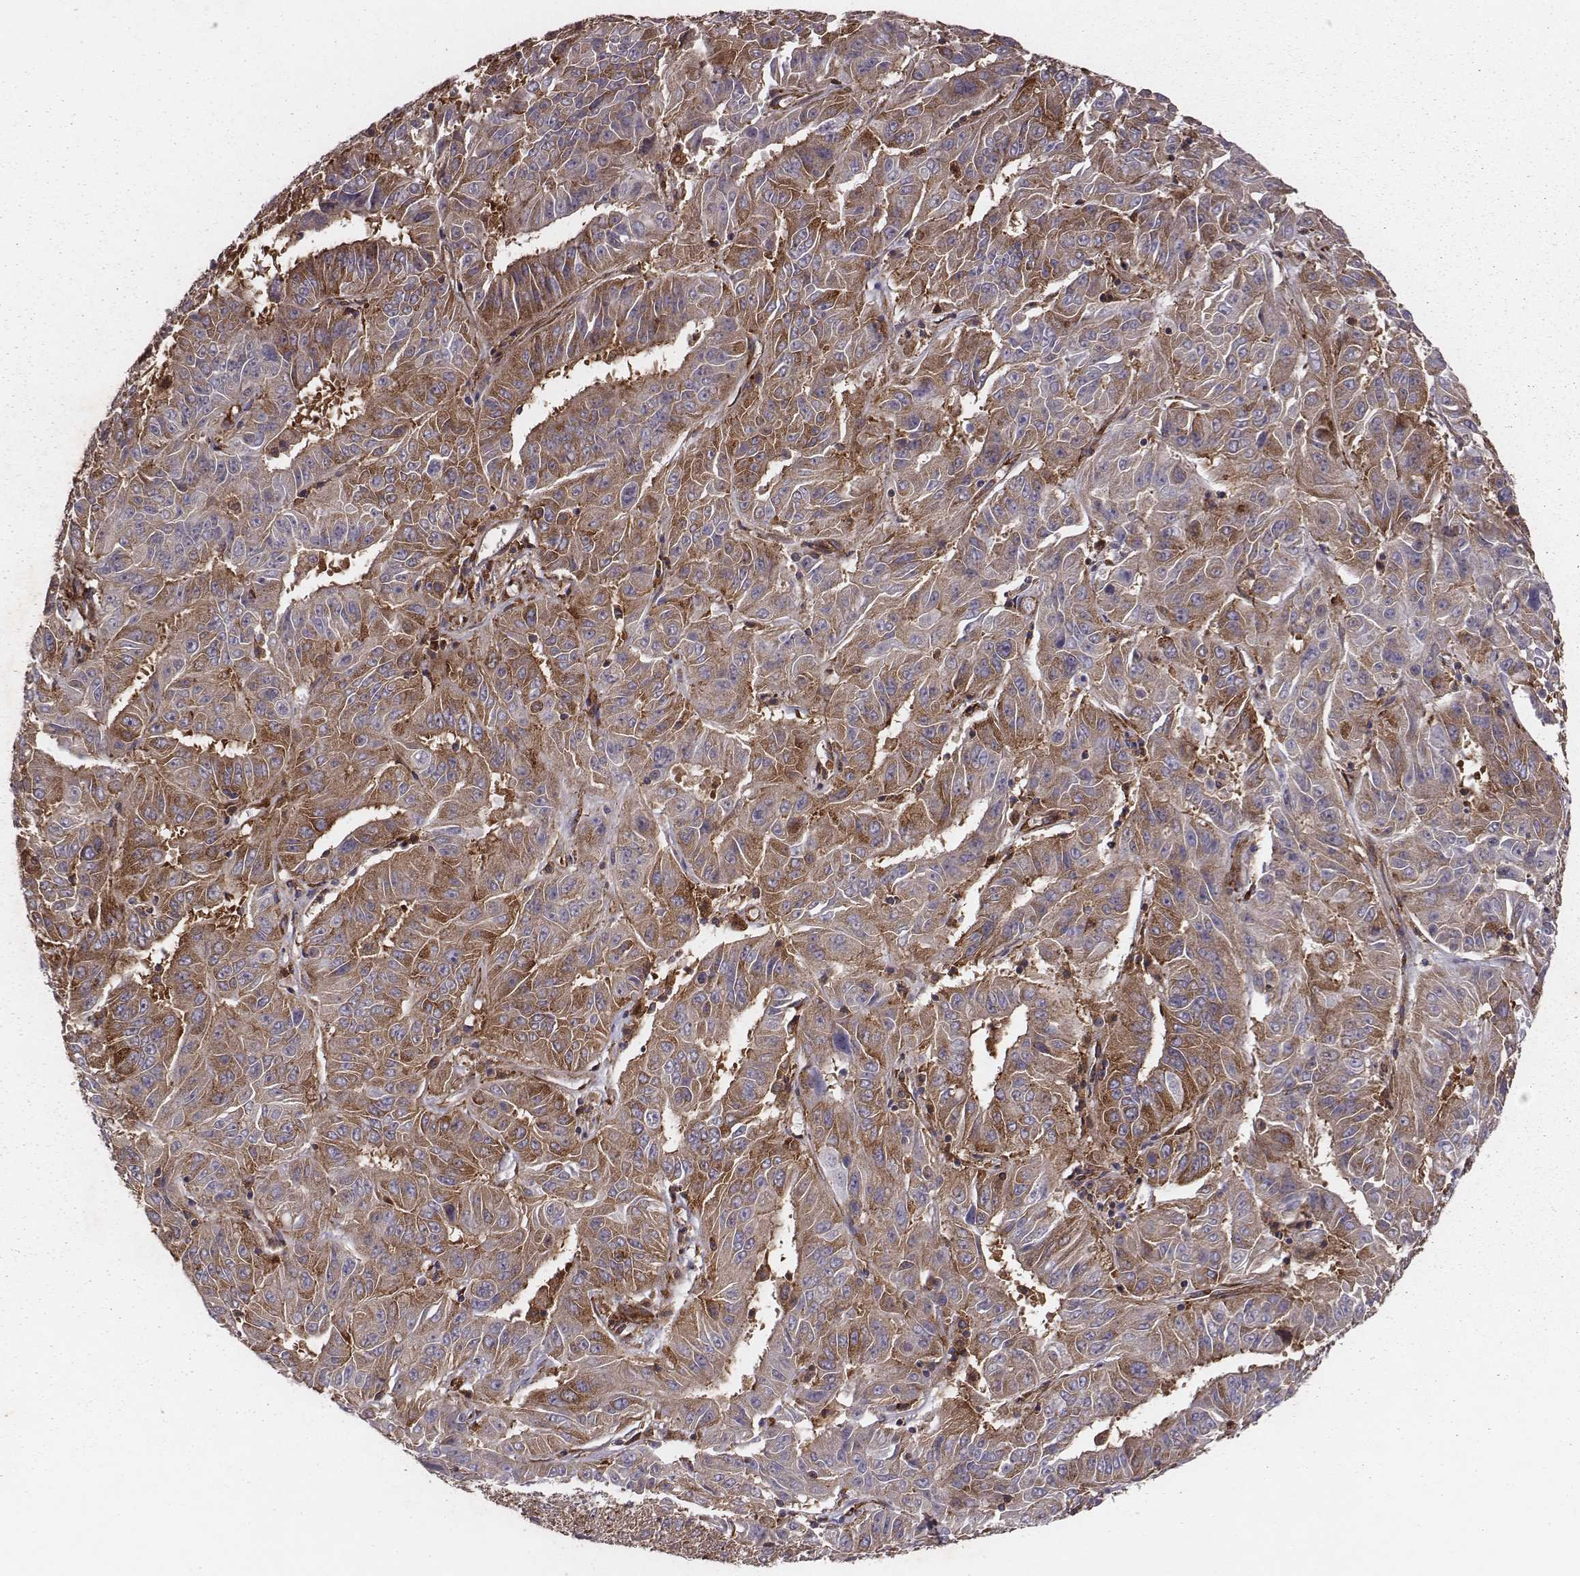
{"staining": {"intensity": "moderate", "quantity": ">75%", "location": "cytoplasmic/membranous"}, "tissue": "pancreatic cancer", "cell_type": "Tumor cells", "image_type": "cancer", "snomed": [{"axis": "morphology", "description": "Adenocarcinoma, NOS"}, {"axis": "topography", "description": "Pancreas"}], "caption": "This micrograph reveals immunohistochemistry (IHC) staining of human pancreatic adenocarcinoma, with medium moderate cytoplasmic/membranous staining in about >75% of tumor cells.", "gene": "TXLNA", "patient": {"sex": "male", "age": 63}}